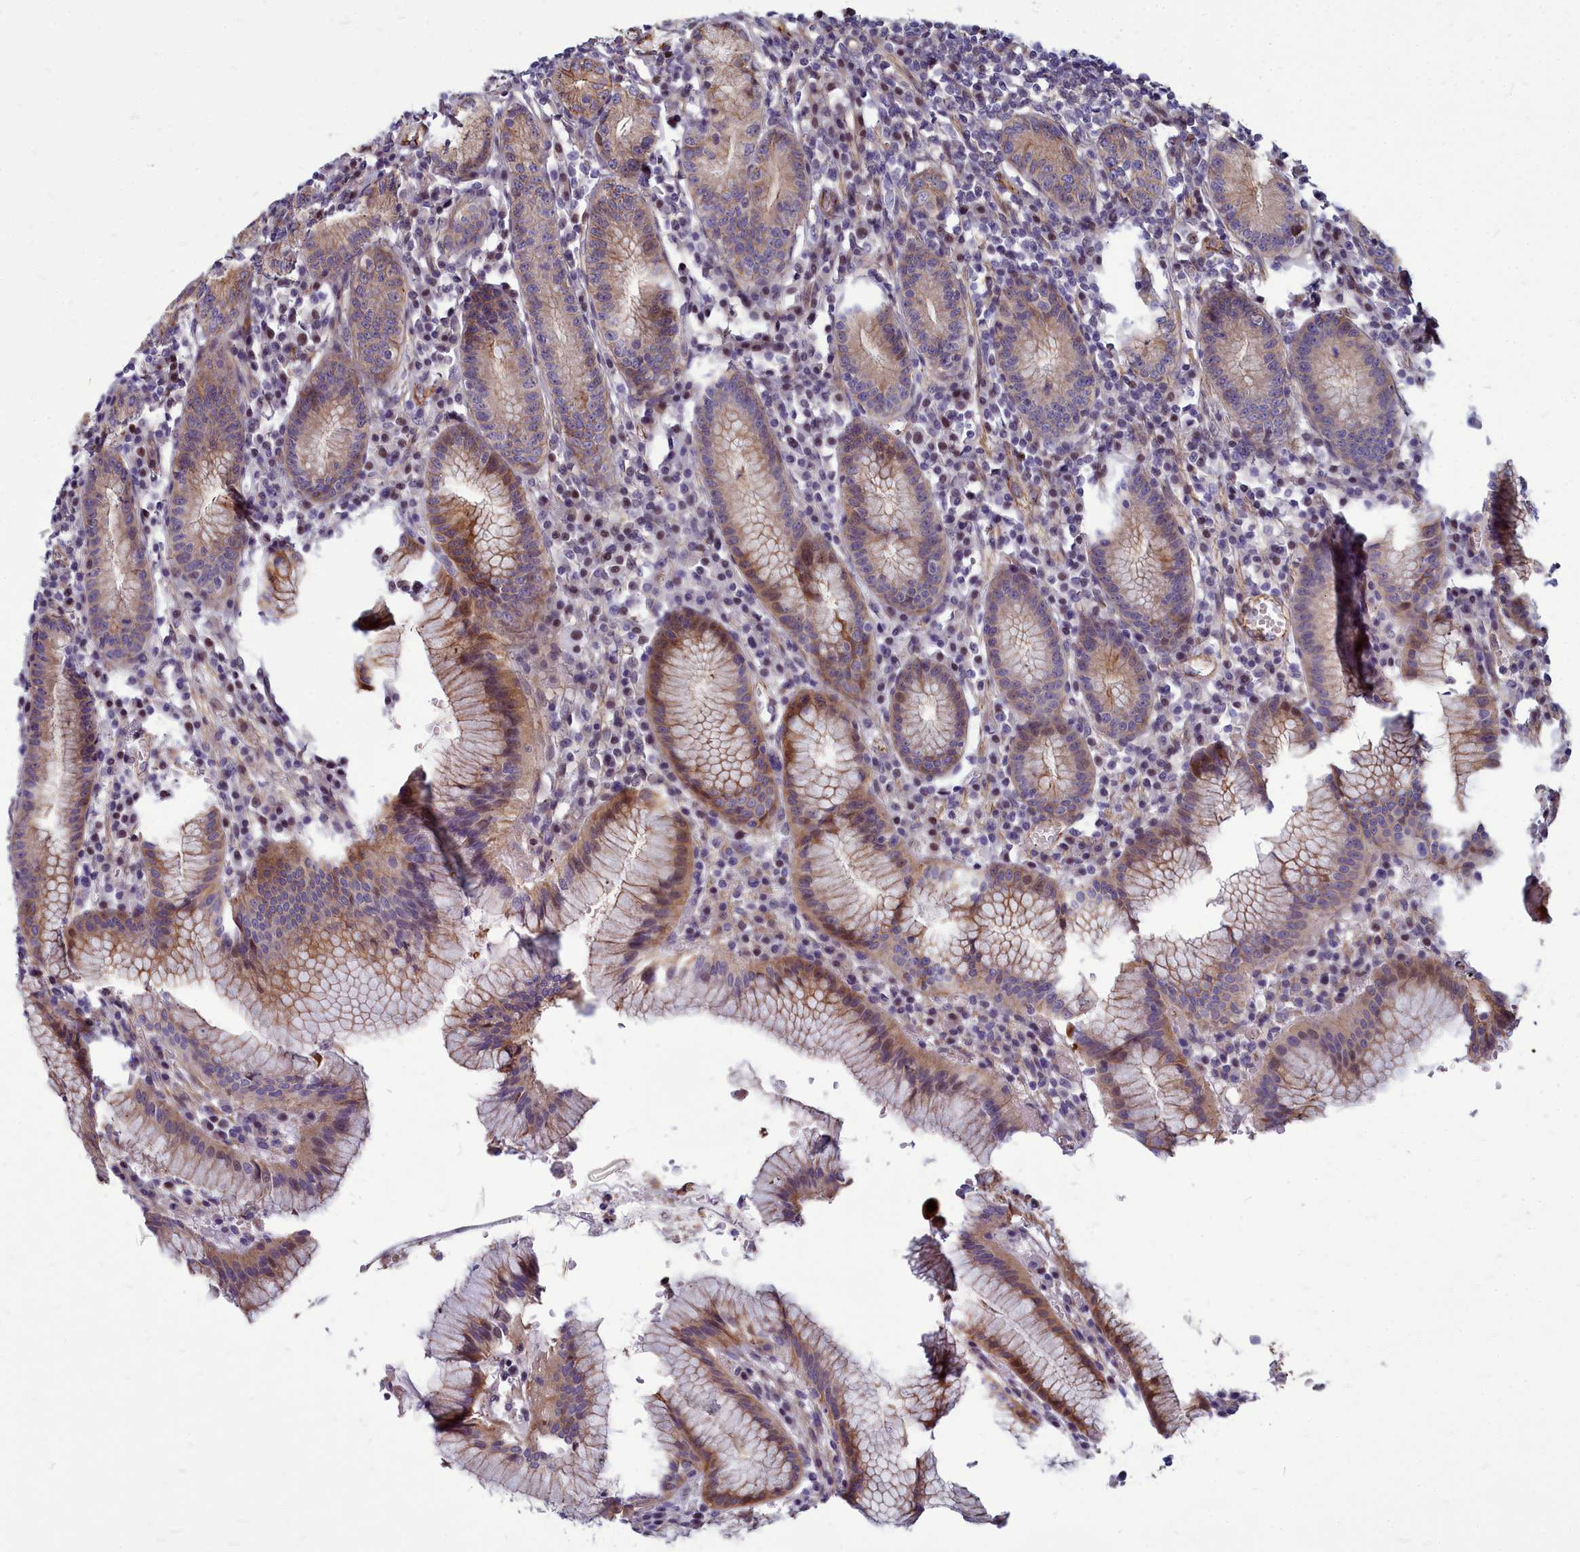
{"staining": {"intensity": "strong", "quantity": "25%-75%", "location": "cytoplasmic/membranous"}, "tissue": "stomach", "cell_type": "Glandular cells", "image_type": "normal", "snomed": [{"axis": "morphology", "description": "Normal tissue, NOS"}, {"axis": "topography", "description": "Stomach"}], "caption": "Immunohistochemistry photomicrograph of normal stomach stained for a protein (brown), which exhibits high levels of strong cytoplasmic/membranous staining in about 25%-75% of glandular cells.", "gene": "TTC5", "patient": {"sex": "male", "age": 55}}